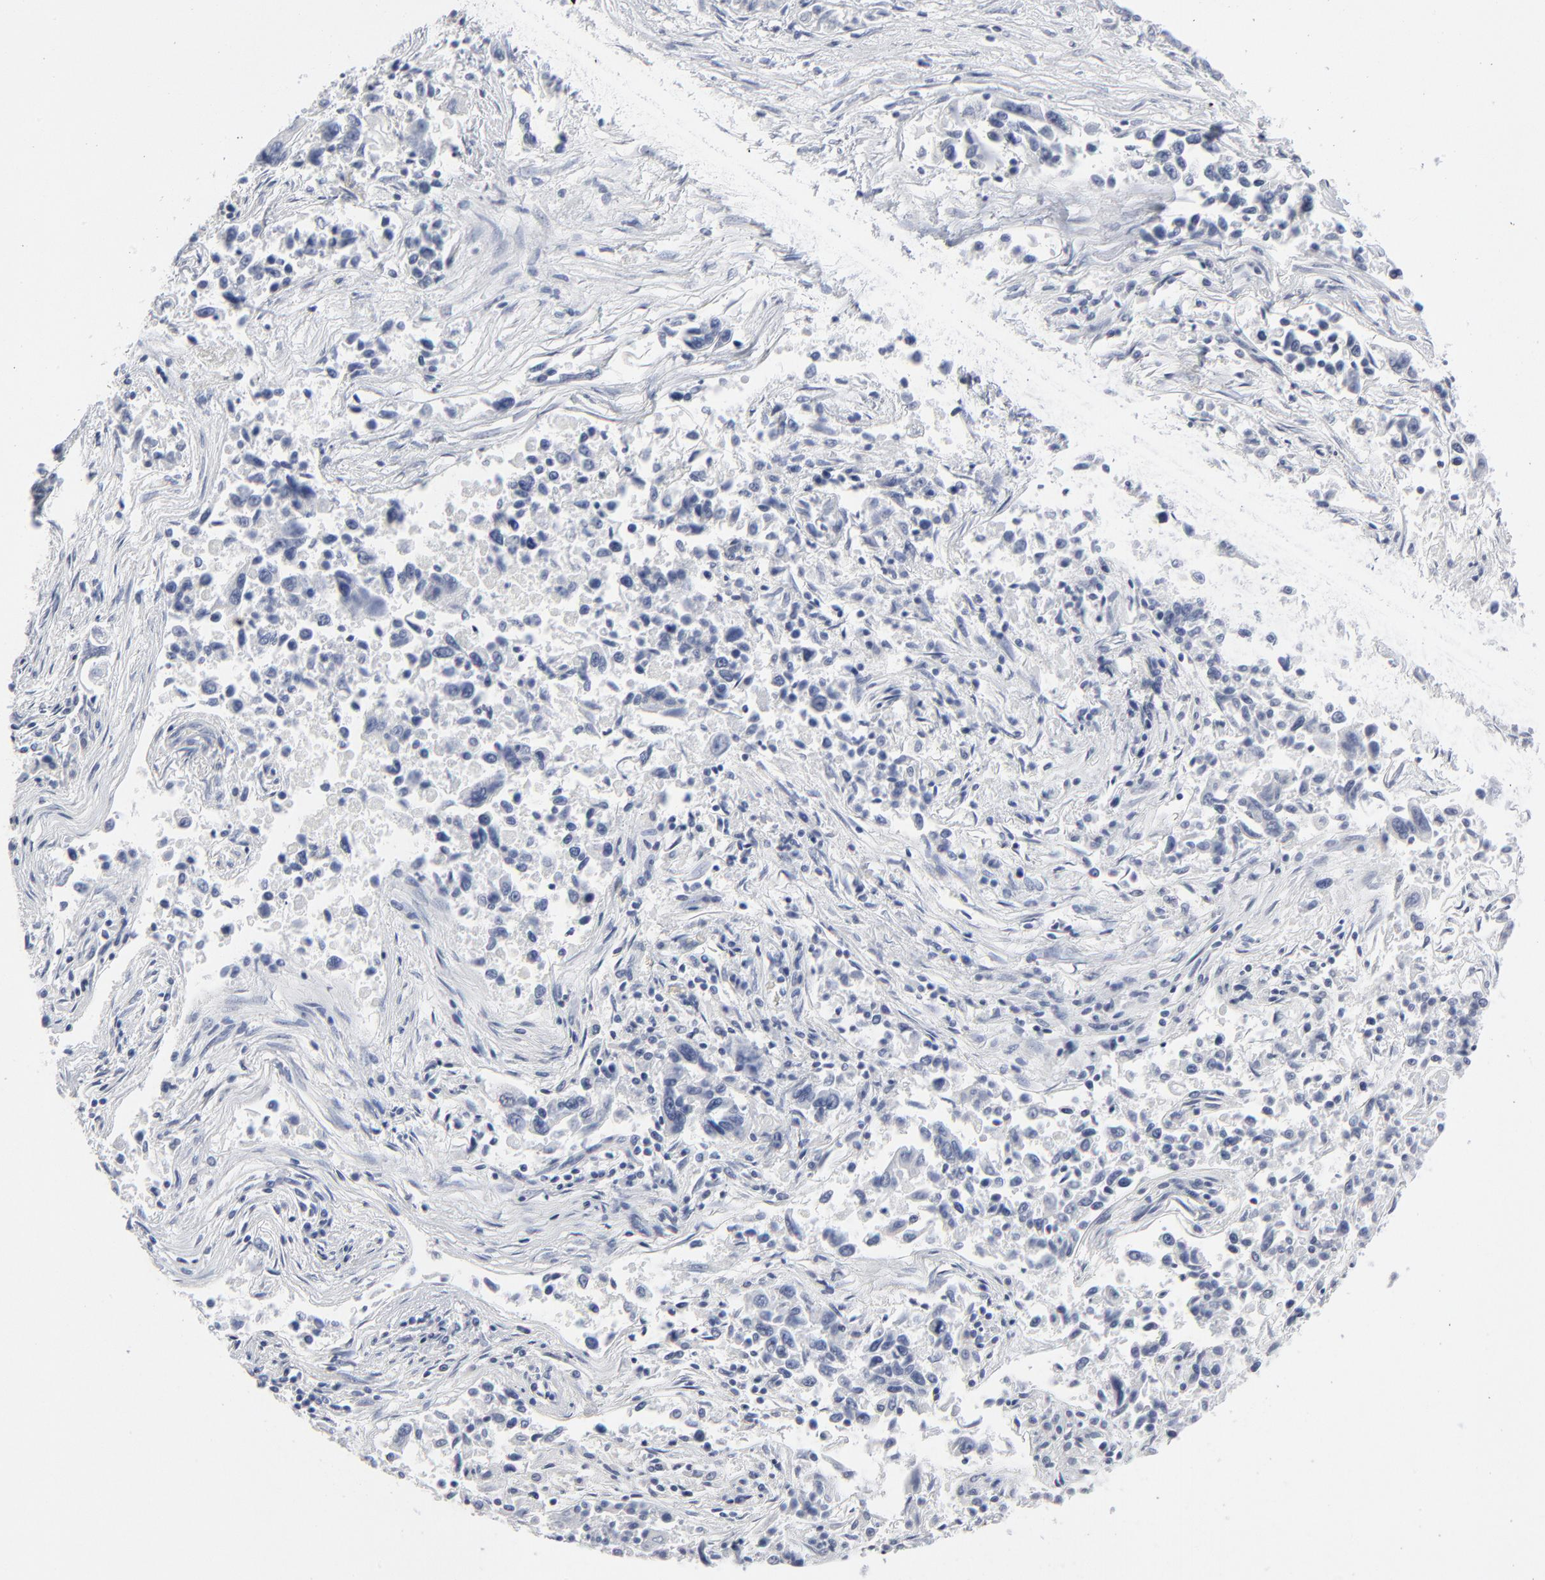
{"staining": {"intensity": "negative", "quantity": "none", "location": "none"}, "tissue": "lung cancer", "cell_type": "Tumor cells", "image_type": "cancer", "snomed": [{"axis": "morphology", "description": "Adenocarcinoma, NOS"}, {"axis": "topography", "description": "Lung"}], "caption": "Adenocarcinoma (lung) was stained to show a protein in brown. There is no significant positivity in tumor cells.", "gene": "PAGE1", "patient": {"sex": "male", "age": 84}}